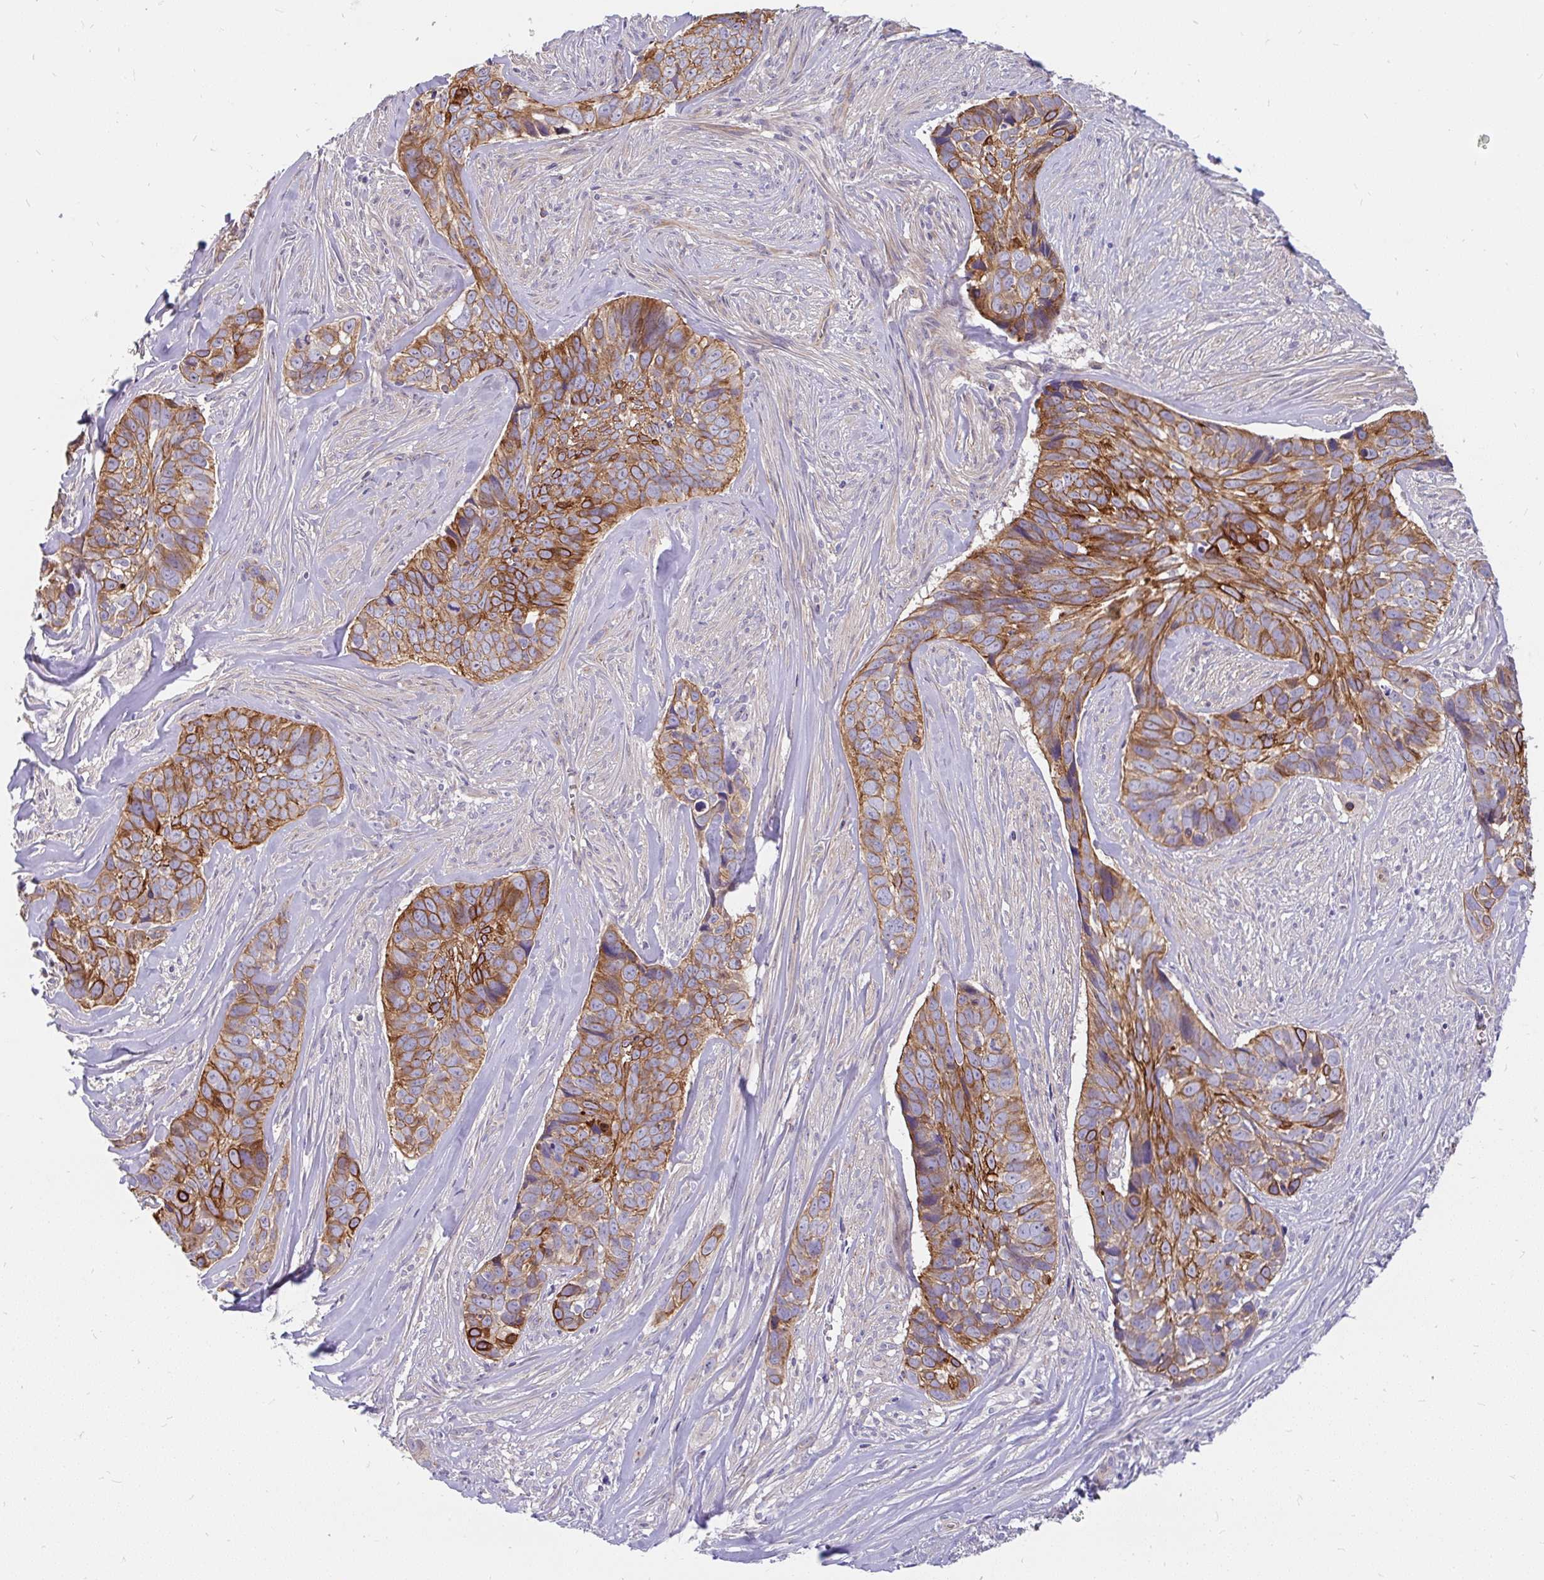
{"staining": {"intensity": "strong", "quantity": ">75%", "location": "cytoplasmic/membranous"}, "tissue": "skin cancer", "cell_type": "Tumor cells", "image_type": "cancer", "snomed": [{"axis": "morphology", "description": "Basal cell carcinoma"}, {"axis": "topography", "description": "Skin"}], "caption": "Immunohistochemical staining of human skin basal cell carcinoma demonstrates high levels of strong cytoplasmic/membranous positivity in approximately >75% of tumor cells.", "gene": "LRRC26", "patient": {"sex": "female", "age": 82}}